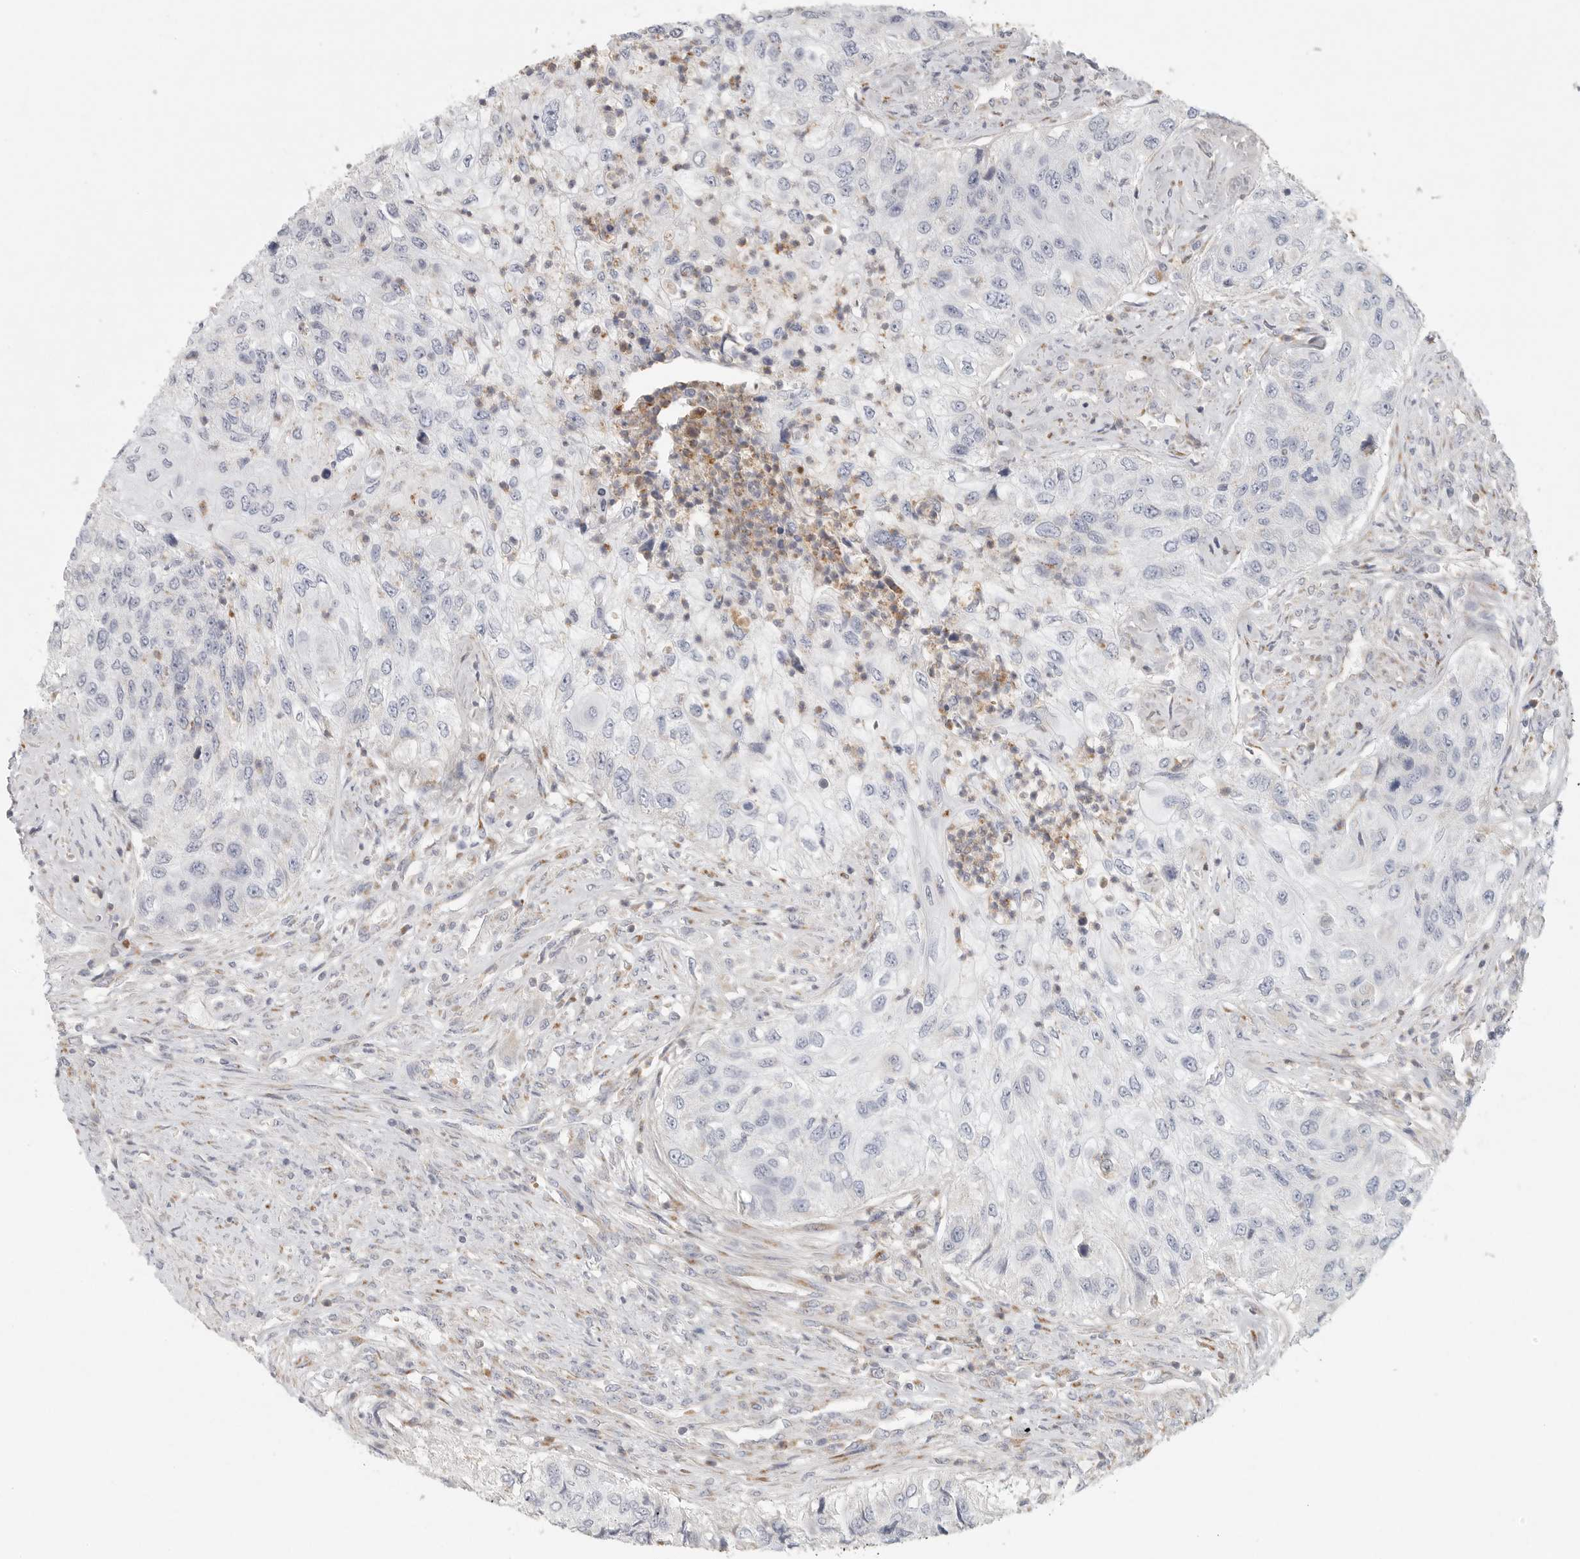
{"staining": {"intensity": "negative", "quantity": "none", "location": "none"}, "tissue": "urothelial cancer", "cell_type": "Tumor cells", "image_type": "cancer", "snomed": [{"axis": "morphology", "description": "Urothelial carcinoma, High grade"}, {"axis": "topography", "description": "Urinary bladder"}], "caption": "The micrograph exhibits no staining of tumor cells in urothelial carcinoma (high-grade).", "gene": "SLC25A26", "patient": {"sex": "female", "age": 60}}